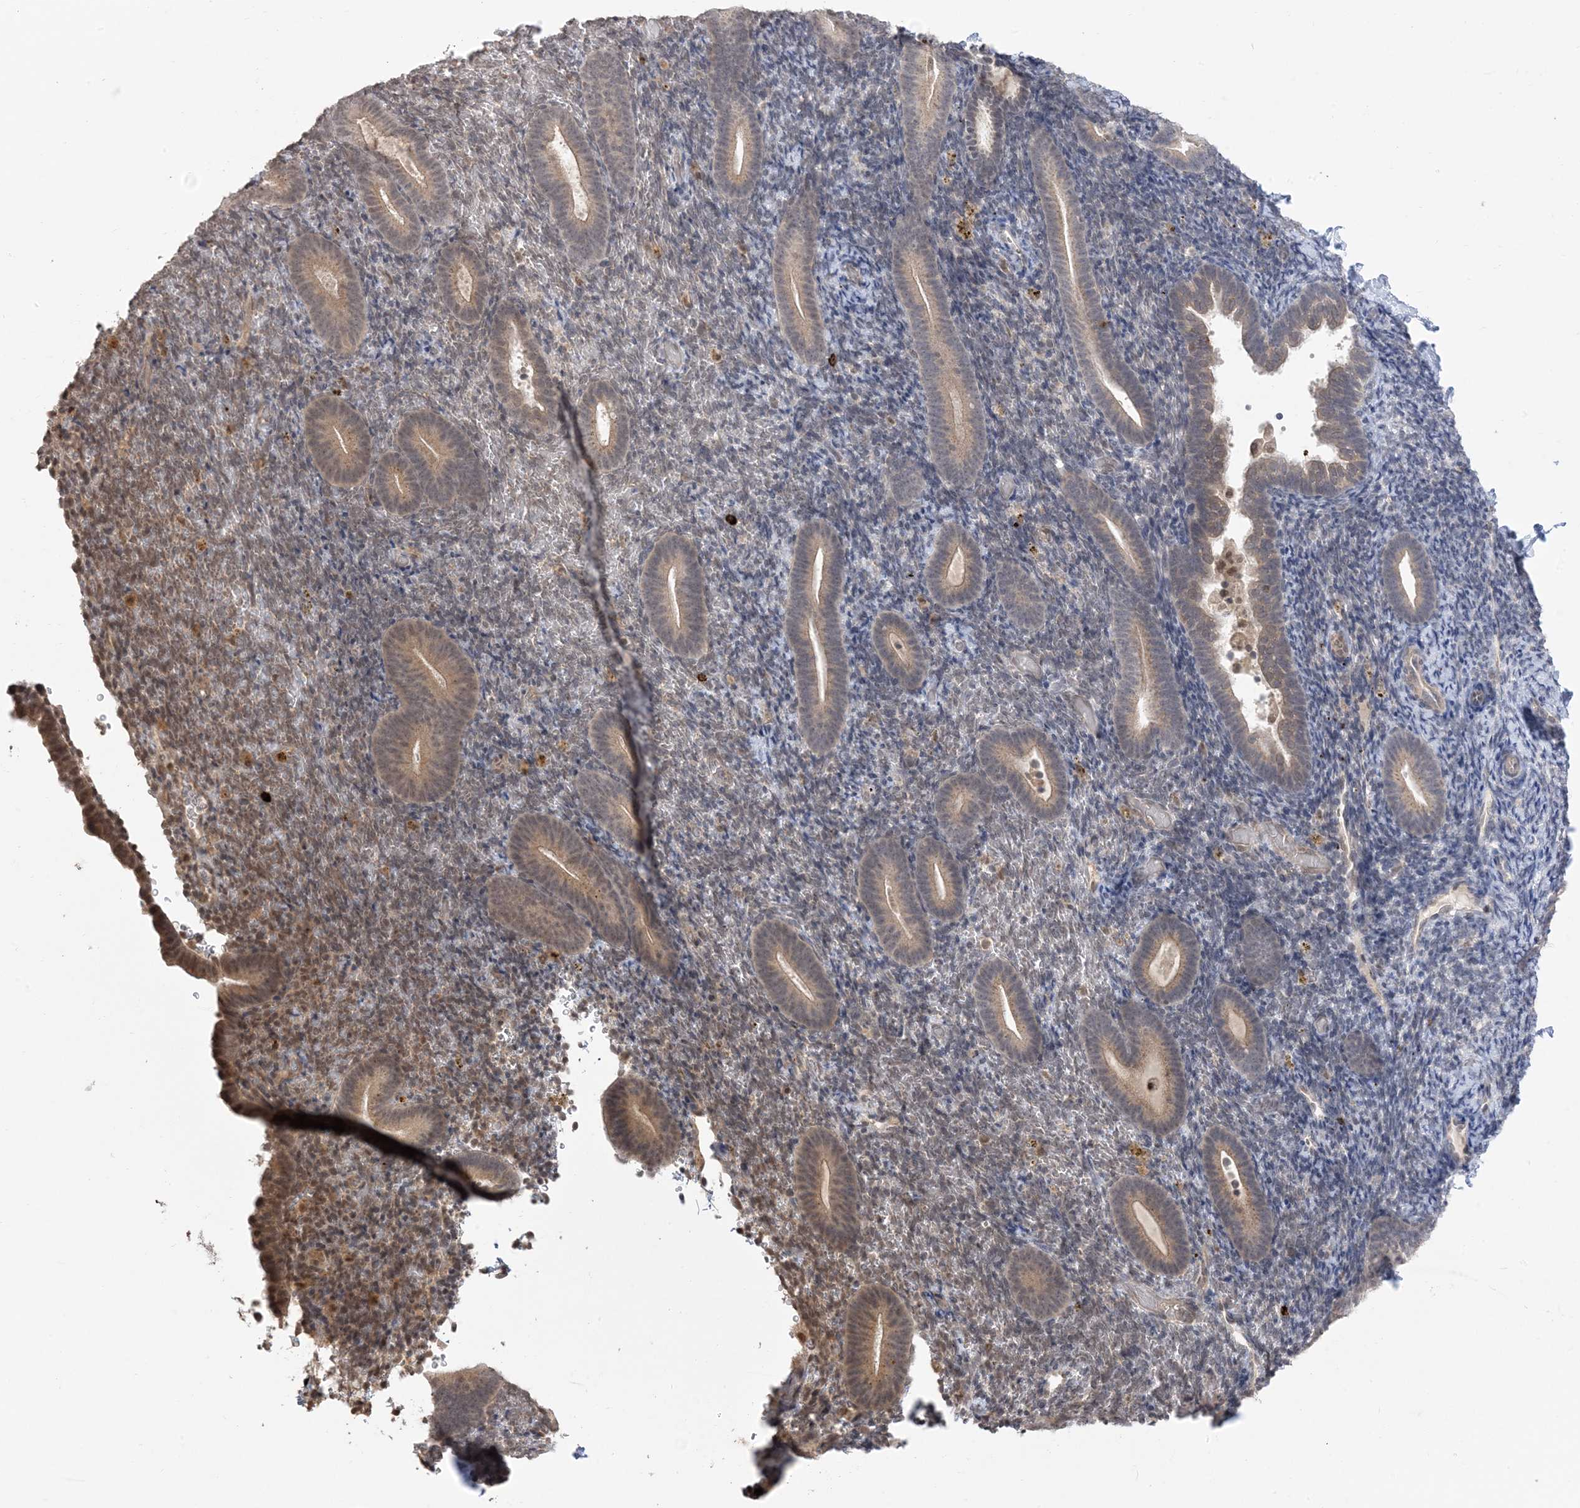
{"staining": {"intensity": "weak", "quantity": "<25%", "location": "cytoplasmic/membranous"}, "tissue": "endometrium", "cell_type": "Cells in endometrial stroma", "image_type": "normal", "snomed": [{"axis": "morphology", "description": "Normal tissue, NOS"}, {"axis": "topography", "description": "Endometrium"}], "caption": "Unremarkable endometrium was stained to show a protein in brown. There is no significant expression in cells in endometrial stroma. (Brightfield microscopy of DAB IHC at high magnification).", "gene": "RANBP9", "patient": {"sex": "female", "age": 51}}